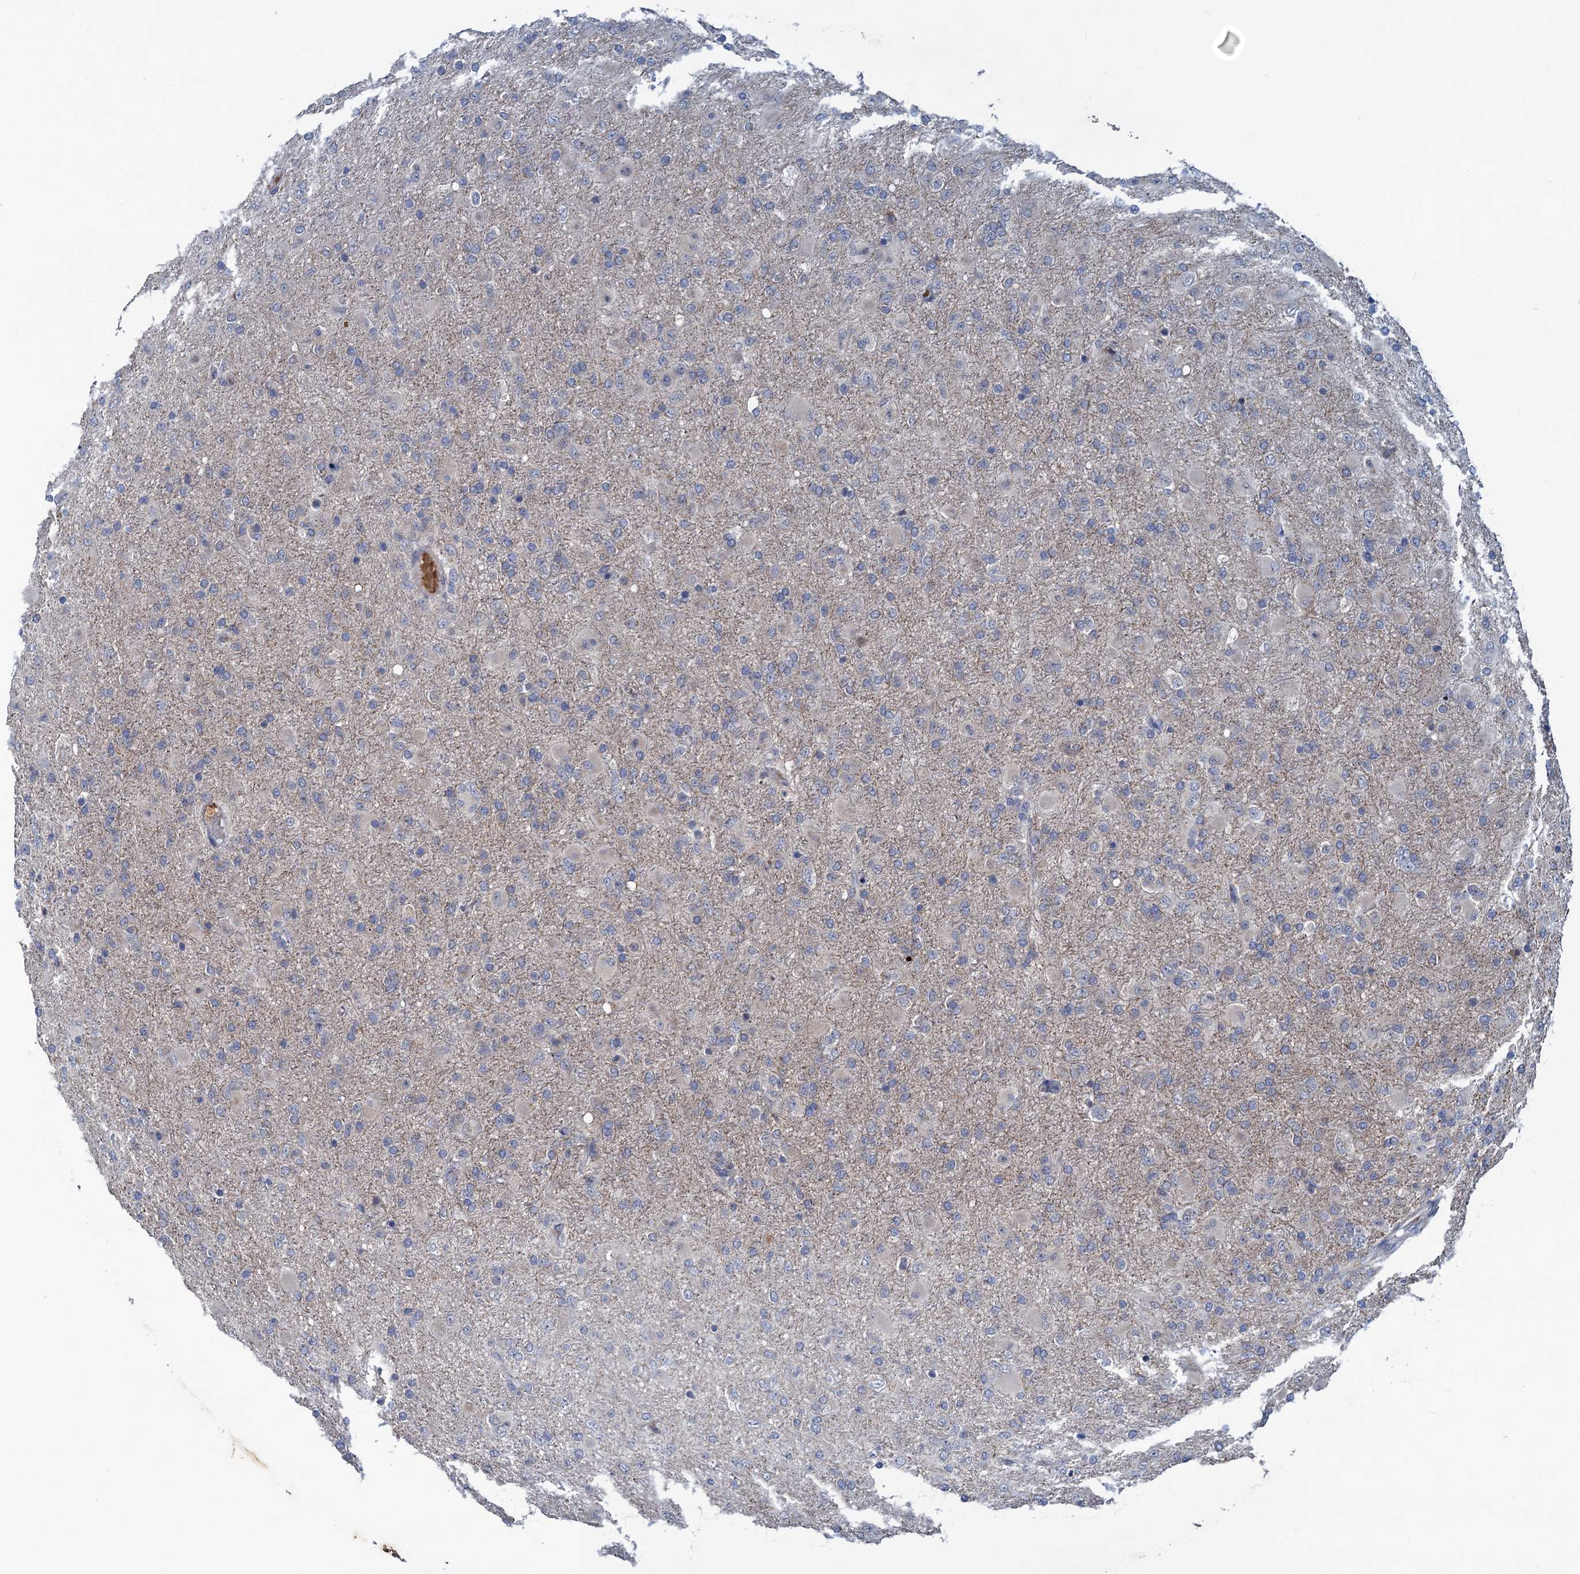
{"staining": {"intensity": "negative", "quantity": "none", "location": "none"}, "tissue": "glioma", "cell_type": "Tumor cells", "image_type": "cancer", "snomed": [{"axis": "morphology", "description": "Glioma, malignant, Low grade"}, {"axis": "topography", "description": "Brain"}], "caption": "The immunohistochemistry (IHC) micrograph has no significant staining in tumor cells of malignant glioma (low-grade) tissue. (DAB (3,3'-diaminobenzidine) IHC, high magnification).", "gene": "ATOSA", "patient": {"sex": "male", "age": 65}}